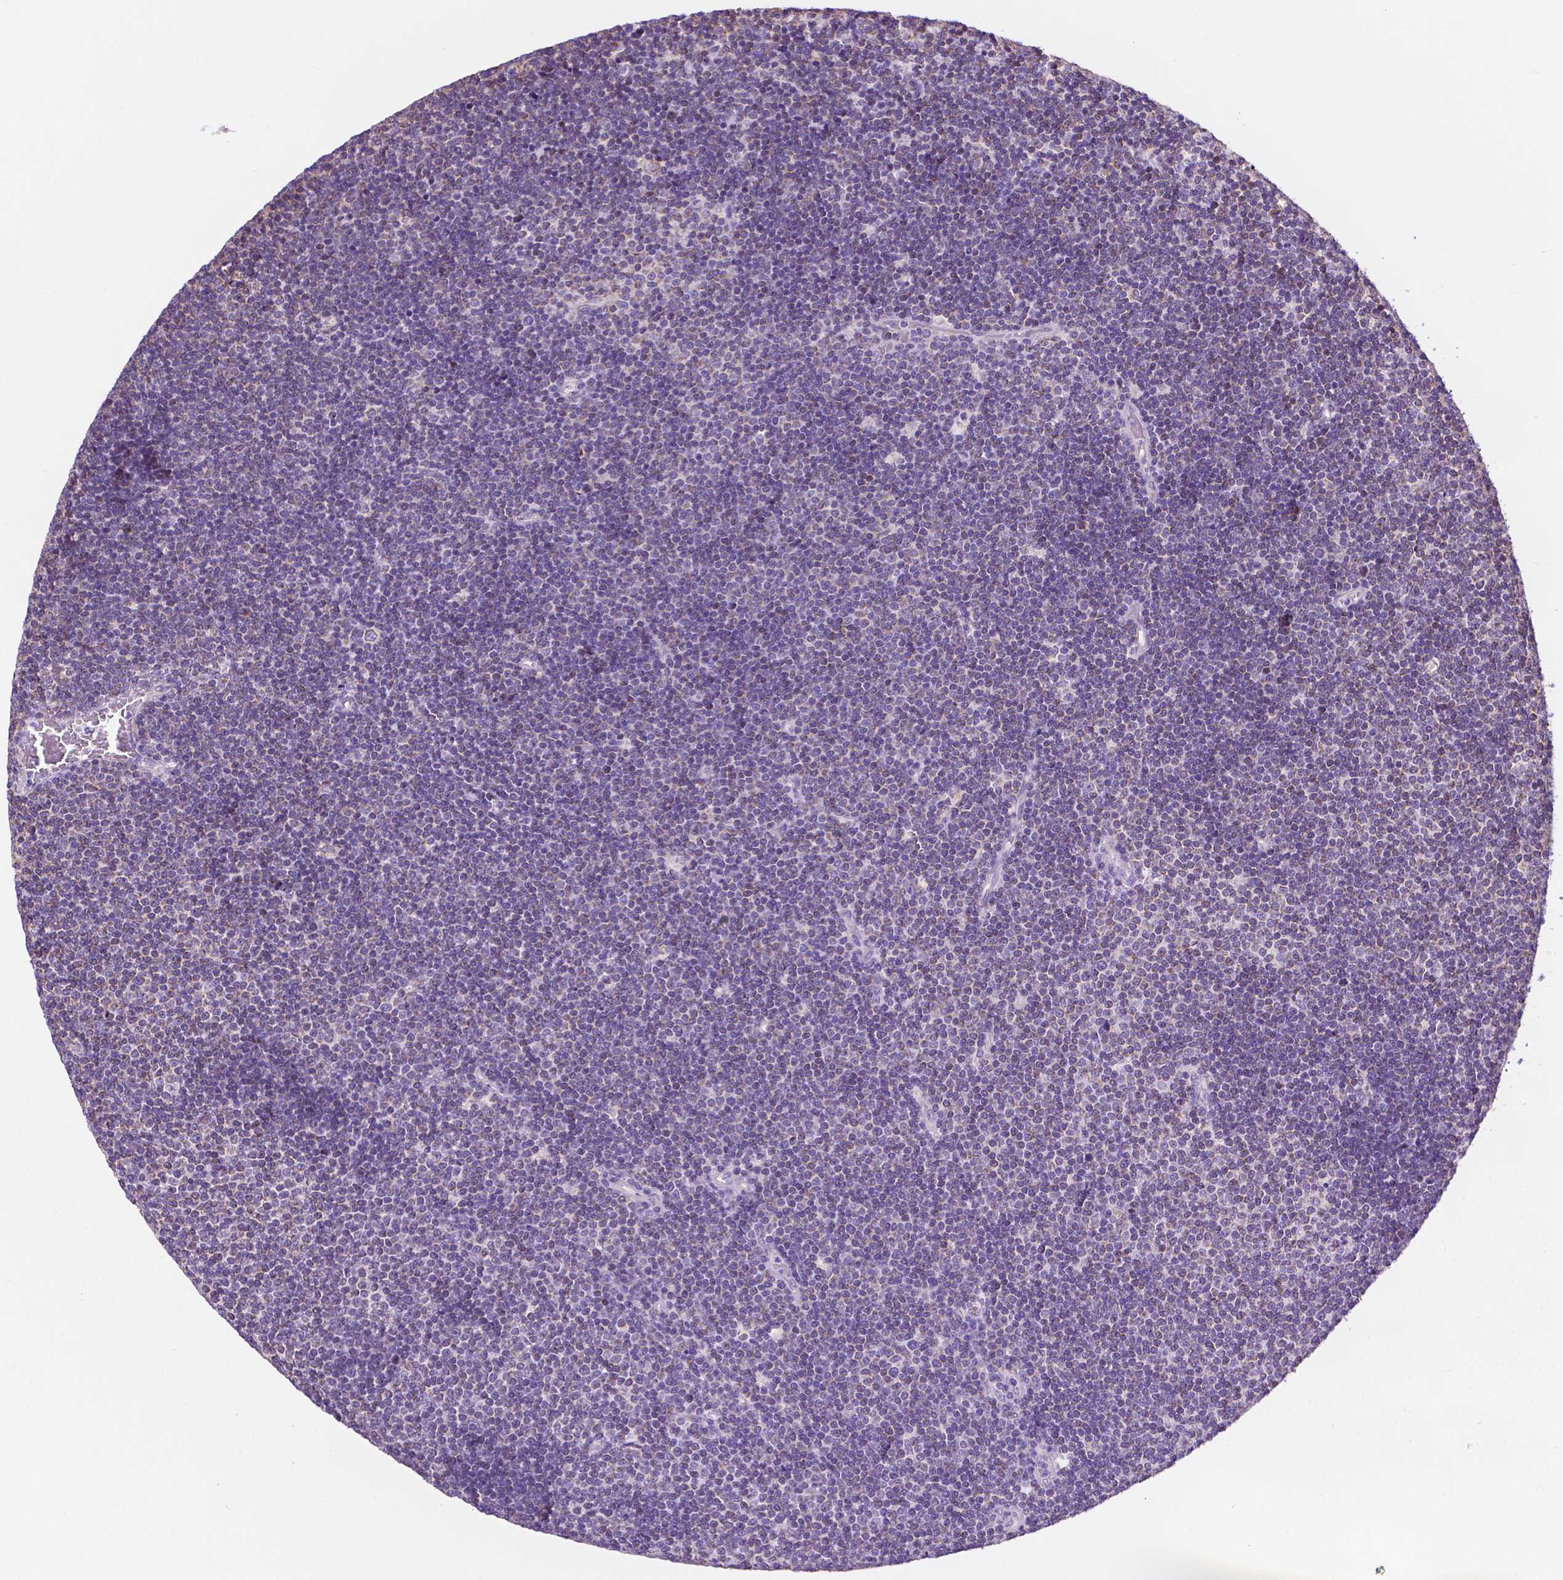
{"staining": {"intensity": "negative", "quantity": "none", "location": "none"}, "tissue": "lymphoma", "cell_type": "Tumor cells", "image_type": "cancer", "snomed": [{"axis": "morphology", "description": "Malignant lymphoma, non-Hodgkin's type, Low grade"}, {"axis": "topography", "description": "Brain"}], "caption": "This is an IHC micrograph of human lymphoma. There is no expression in tumor cells.", "gene": "TRPV5", "patient": {"sex": "female", "age": 66}}